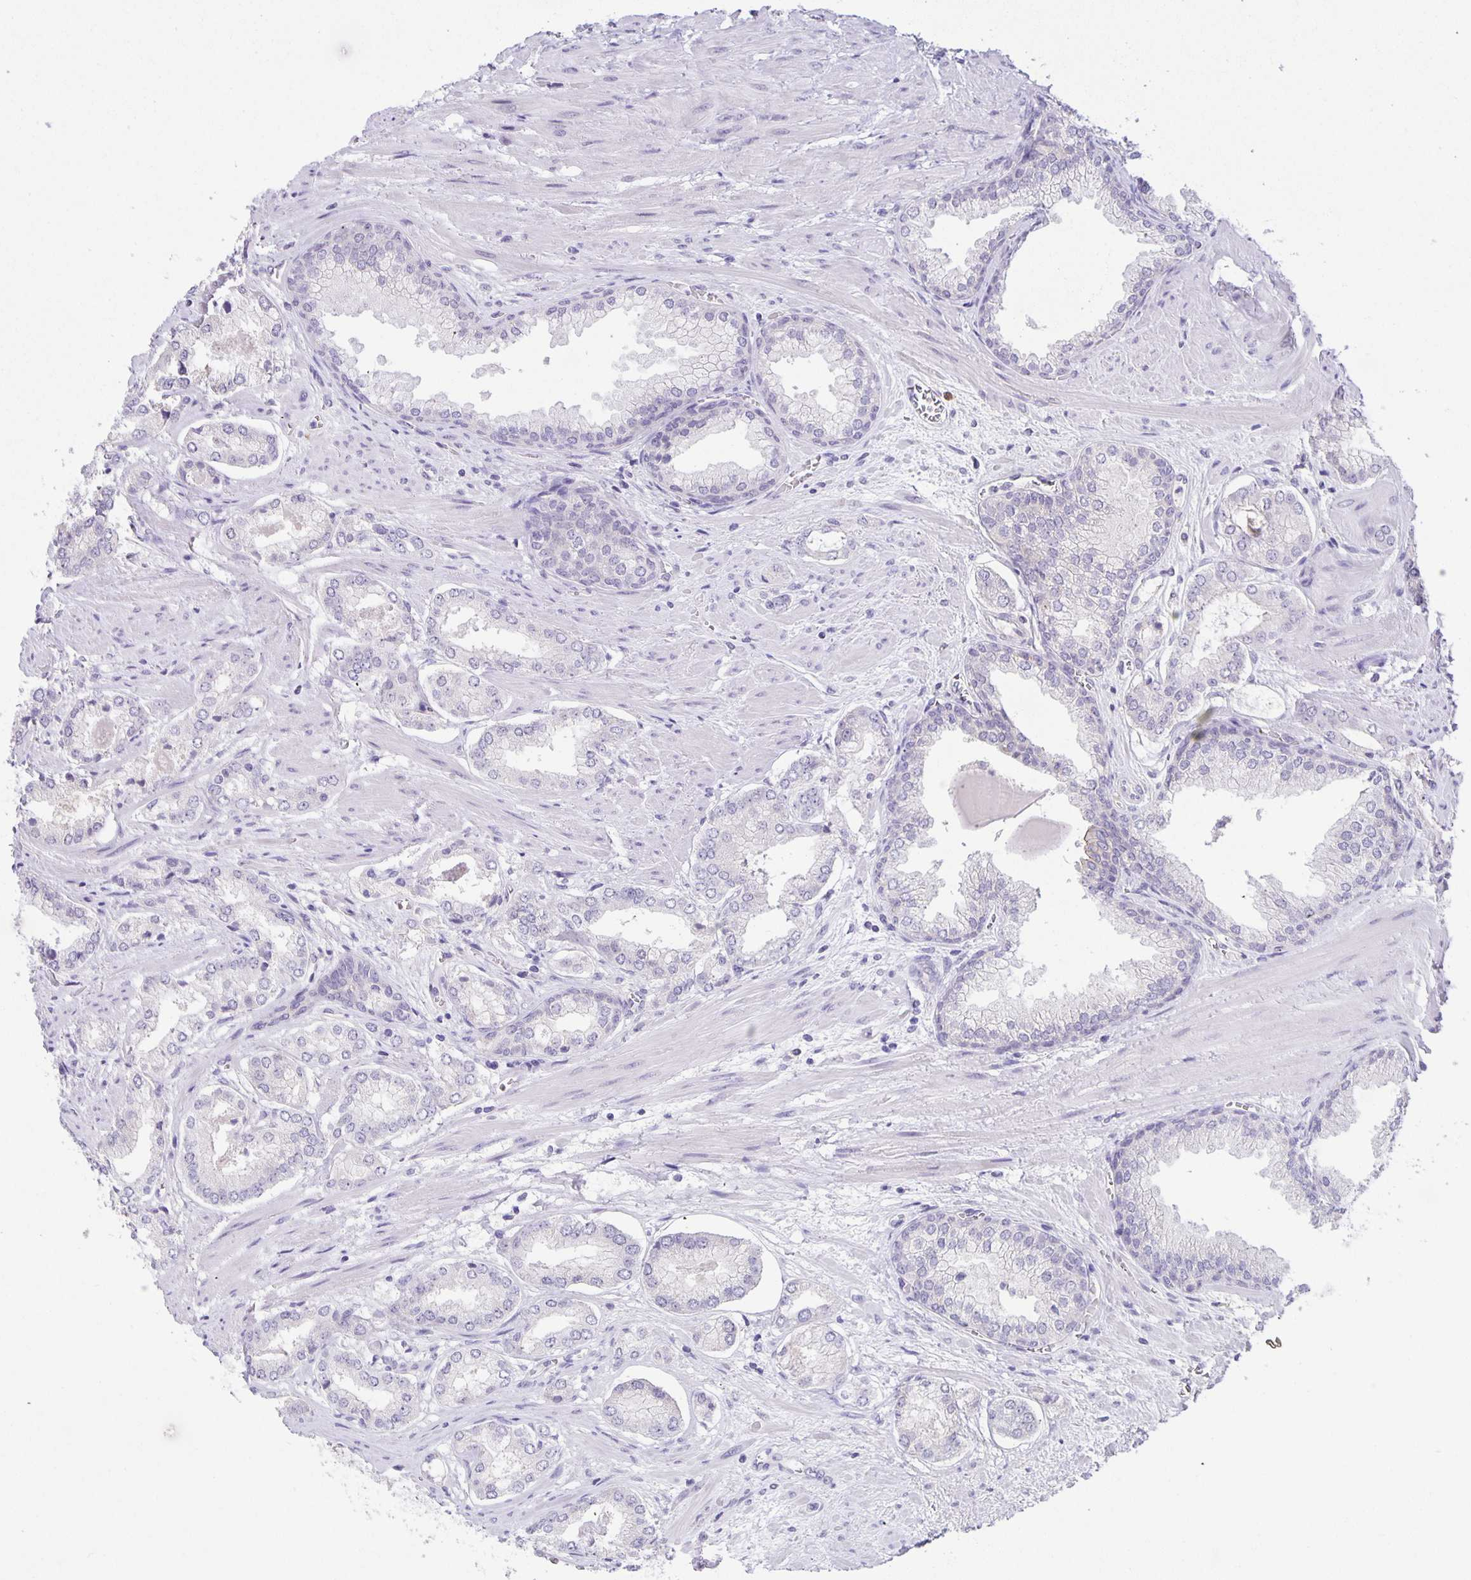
{"staining": {"intensity": "negative", "quantity": "none", "location": "none"}, "tissue": "prostate cancer", "cell_type": "Tumor cells", "image_type": "cancer", "snomed": [{"axis": "morphology", "description": "Adenocarcinoma, Low grade"}, {"axis": "topography", "description": "Prostate"}], "caption": "Tumor cells are negative for protein expression in human prostate low-grade adenocarcinoma. (DAB immunohistochemistry (IHC) visualized using brightfield microscopy, high magnification).", "gene": "PTPN3", "patient": {"sex": "male", "age": 64}}